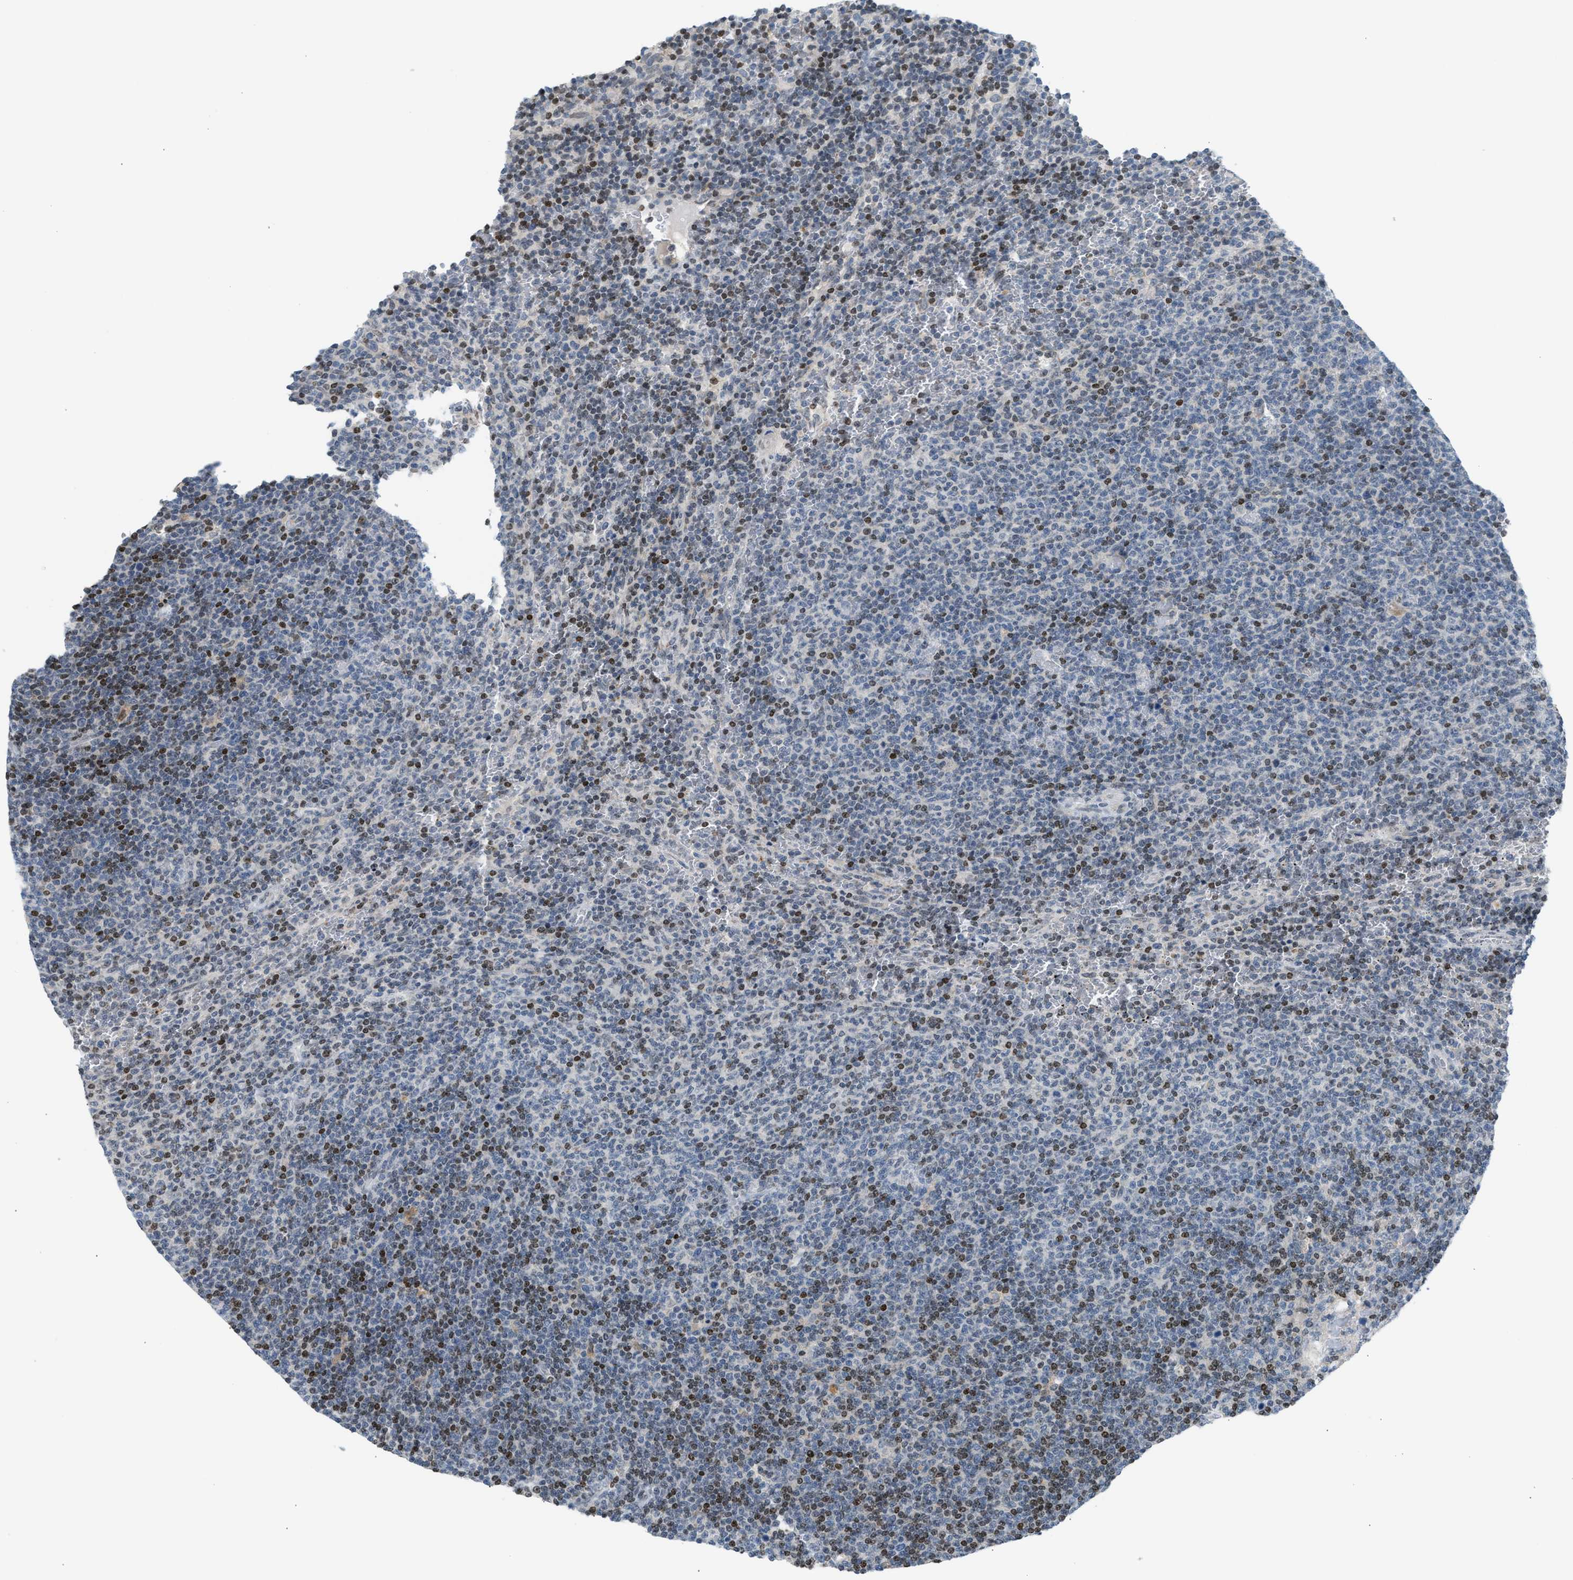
{"staining": {"intensity": "weak", "quantity": "25%-75%", "location": "nuclear"}, "tissue": "lymphoma", "cell_type": "Tumor cells", "image_type": "cancer", "snomed": [{"axis": "morphology", "description": "Malignant lymphoma, non-Hodgkin's type, Low grade"}, {"axis": "topography", "description": "Spleen"}], "caption": "A brown stain labels weak nuclear staining of a protein in human low-grade malignant lymphoma, non-Hodgkin's type tumor cells.", "gene": "NPS", "patient": {"sex": "female", "age": 50}}